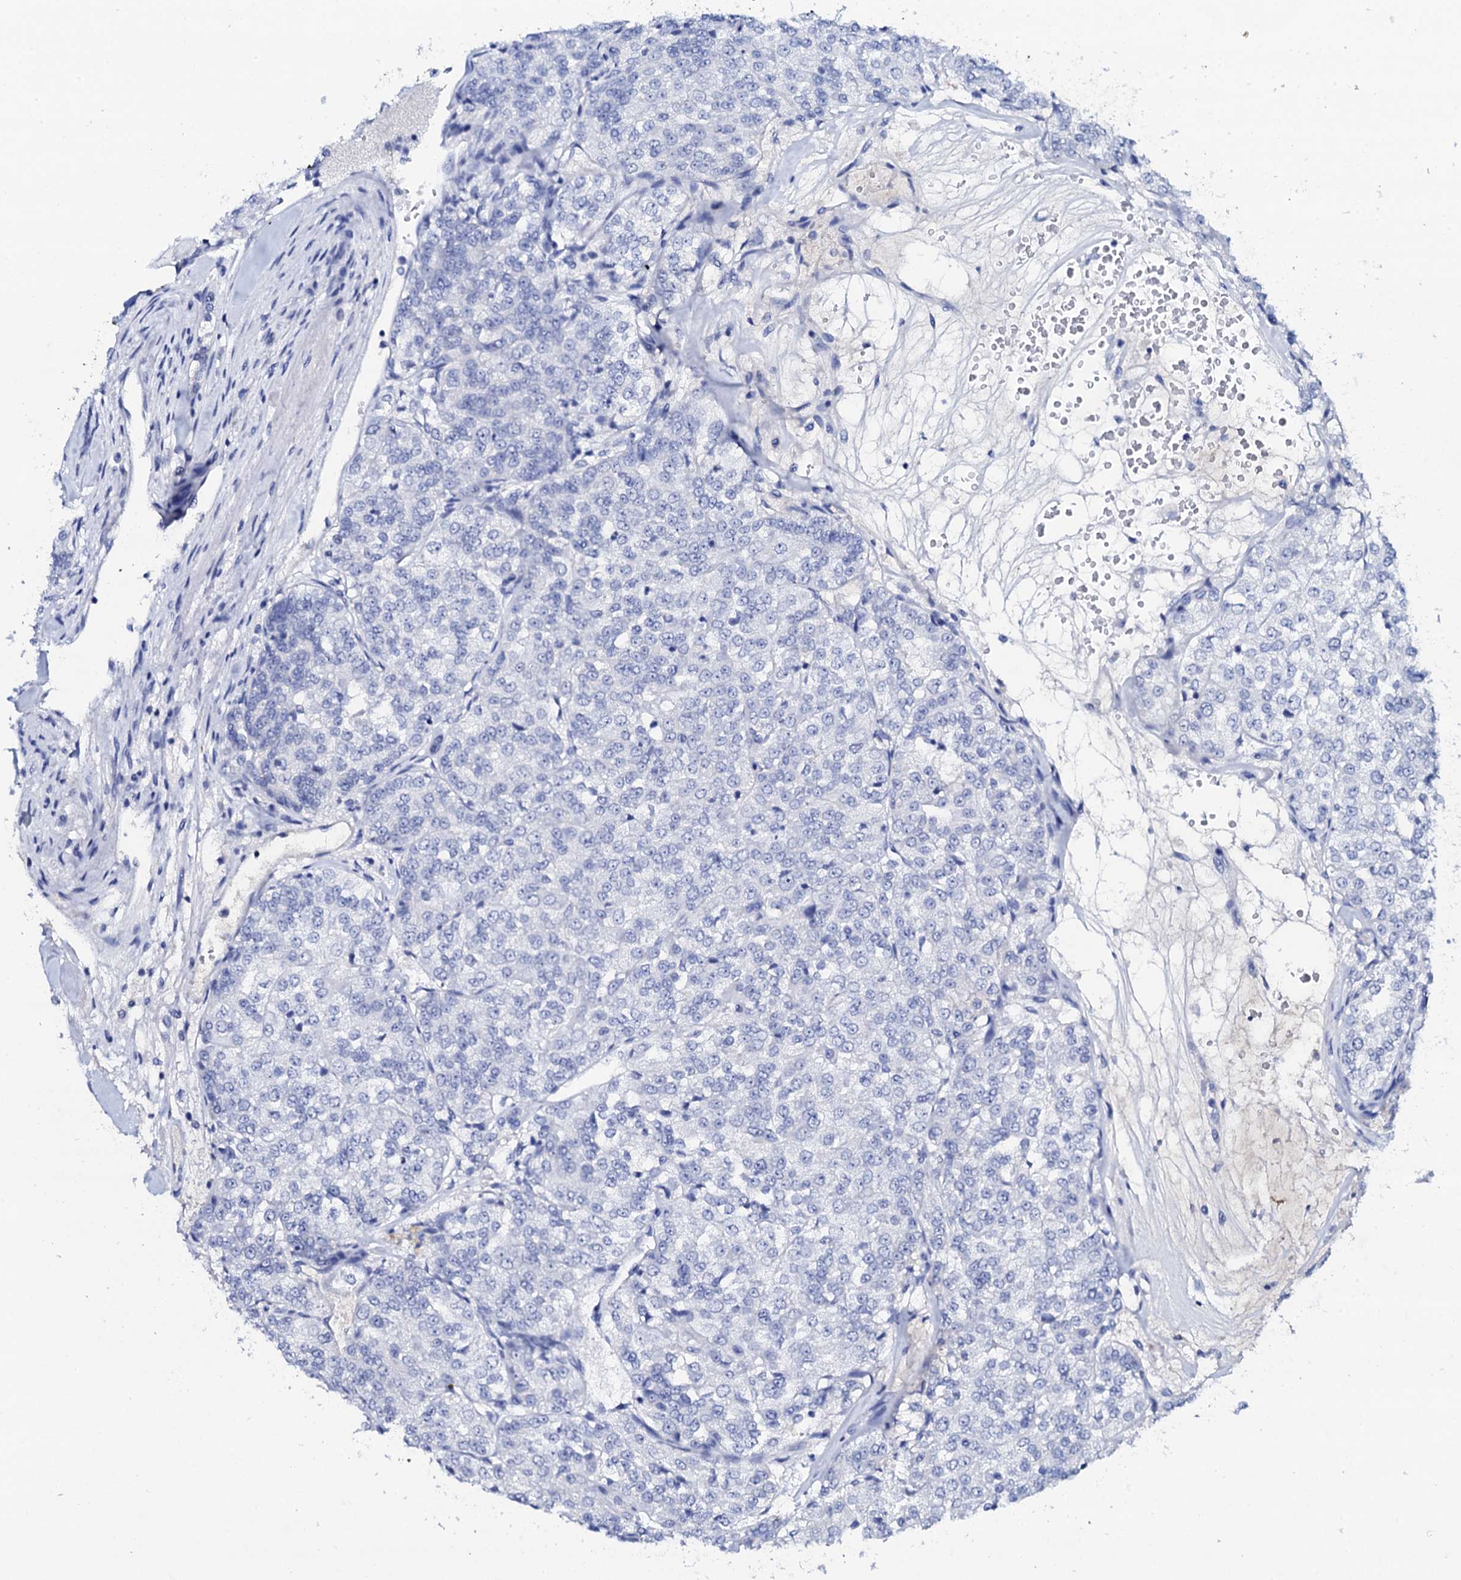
{"staining": {"intensity": "negative", "quantity": "none", "location": "none"}, "tissue": "renal cancer", "cell_type": "Tumor cells", "image_type": "cancer", "snomed": [{"axis": "morphology", "description": "Adenocarcinoma, NOS"}, {"axis": "topography", "description": "Kidney"}], "caption": "Tumor cells are negative for protein expression in human renal cancer (adenocarcinoma).", "gene": "FBXL16", "patient": {"sex": "female", "age": 63}}